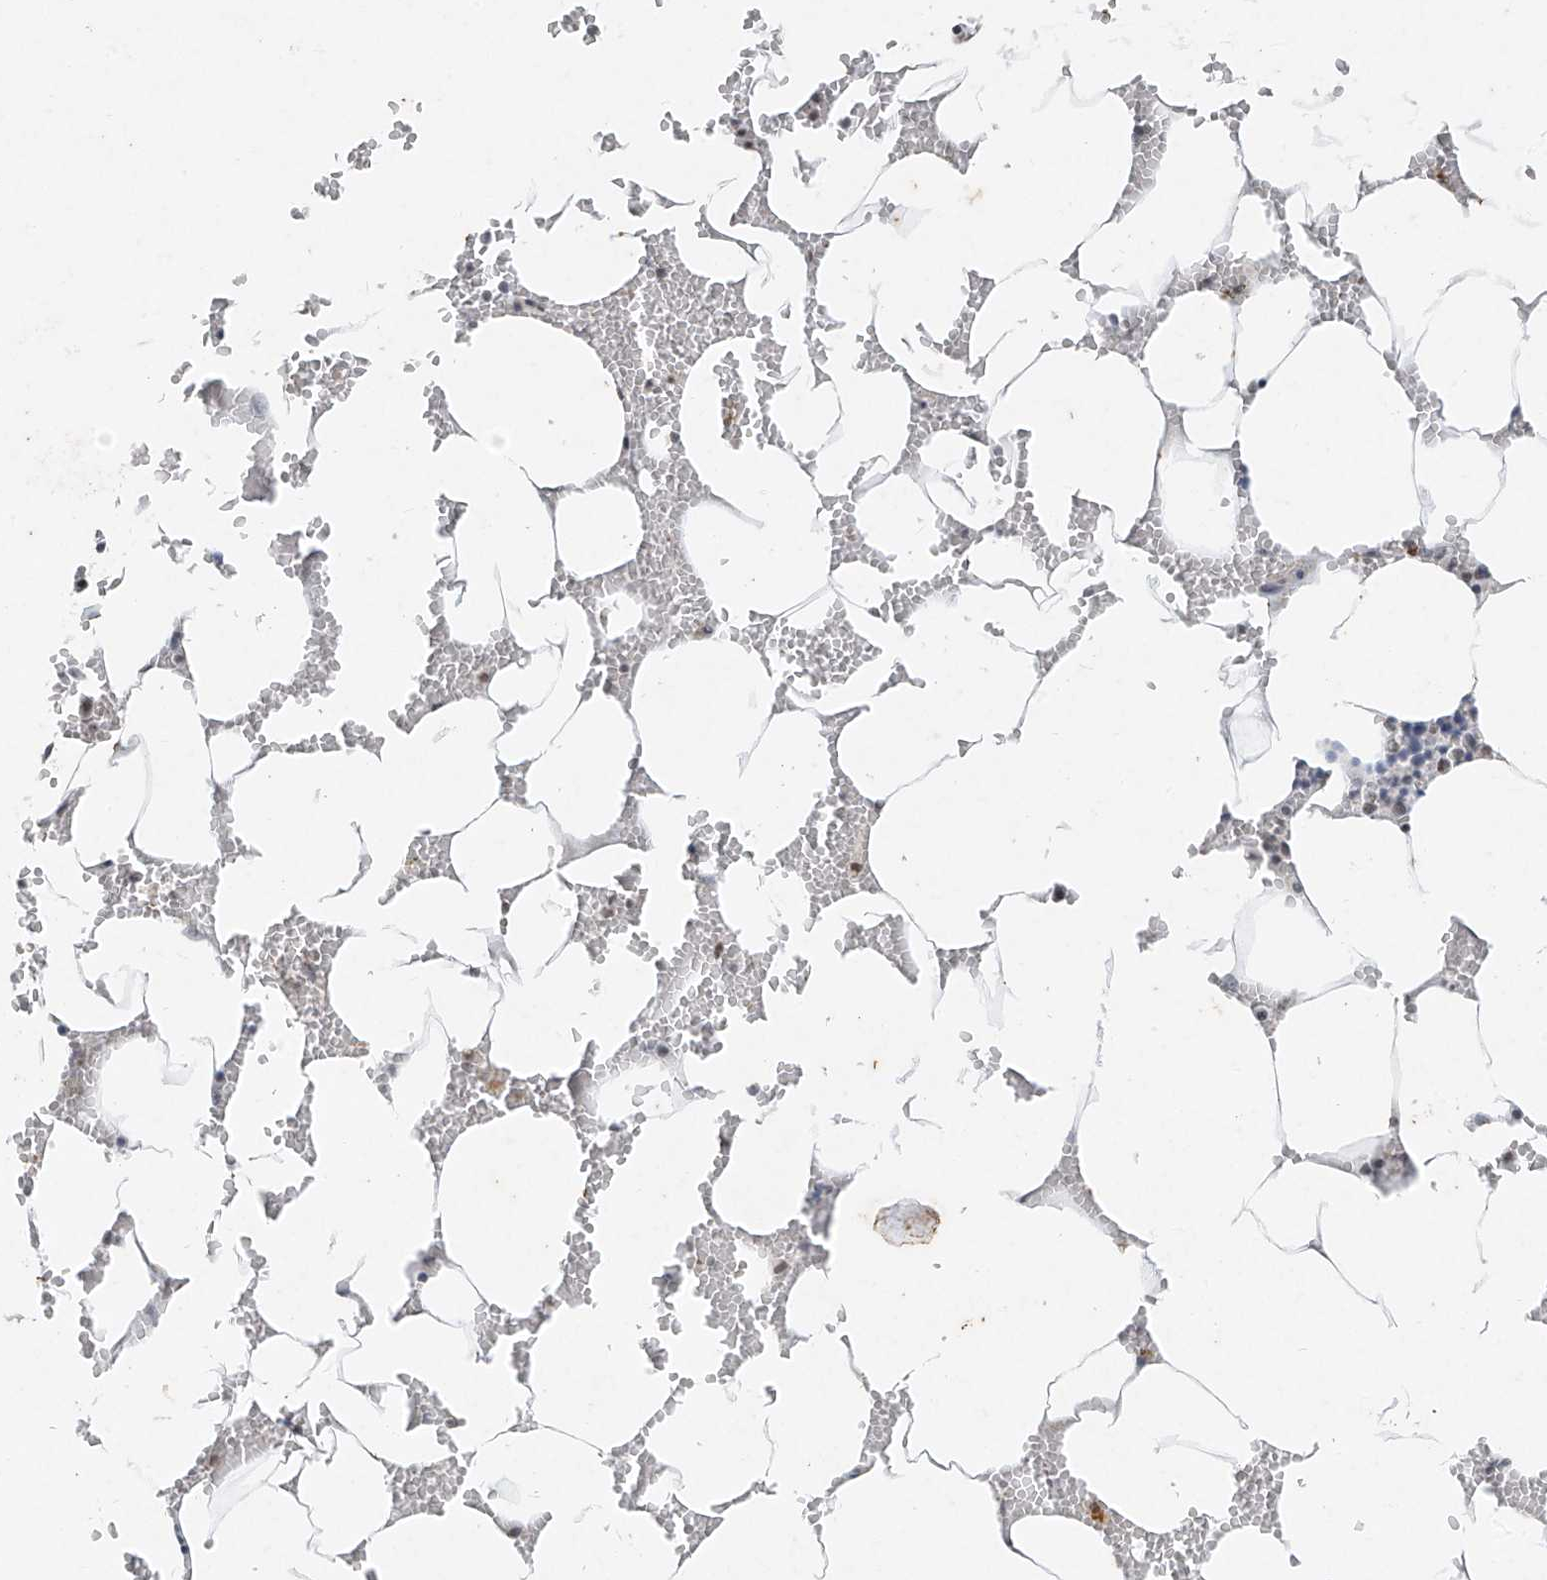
{"staining": {"intensity": "weak", "quantity": "<25%", "location": "nuclear"}, "tissue": "bone marrow", "cell_type": "Hematopoietic cells", "image_type": "normal", "snomed": [{"axis": "morphology", "description": "Normal tissue, NOS"}, {"axis": "topography", "description": "Bone marrow"}], "caption": "Bone marrow stained for a protein using IHC demonstrates no staining hematopoietic cells.", "gene": "TFEC", "patient": {"sex": "male", "age": 70}}